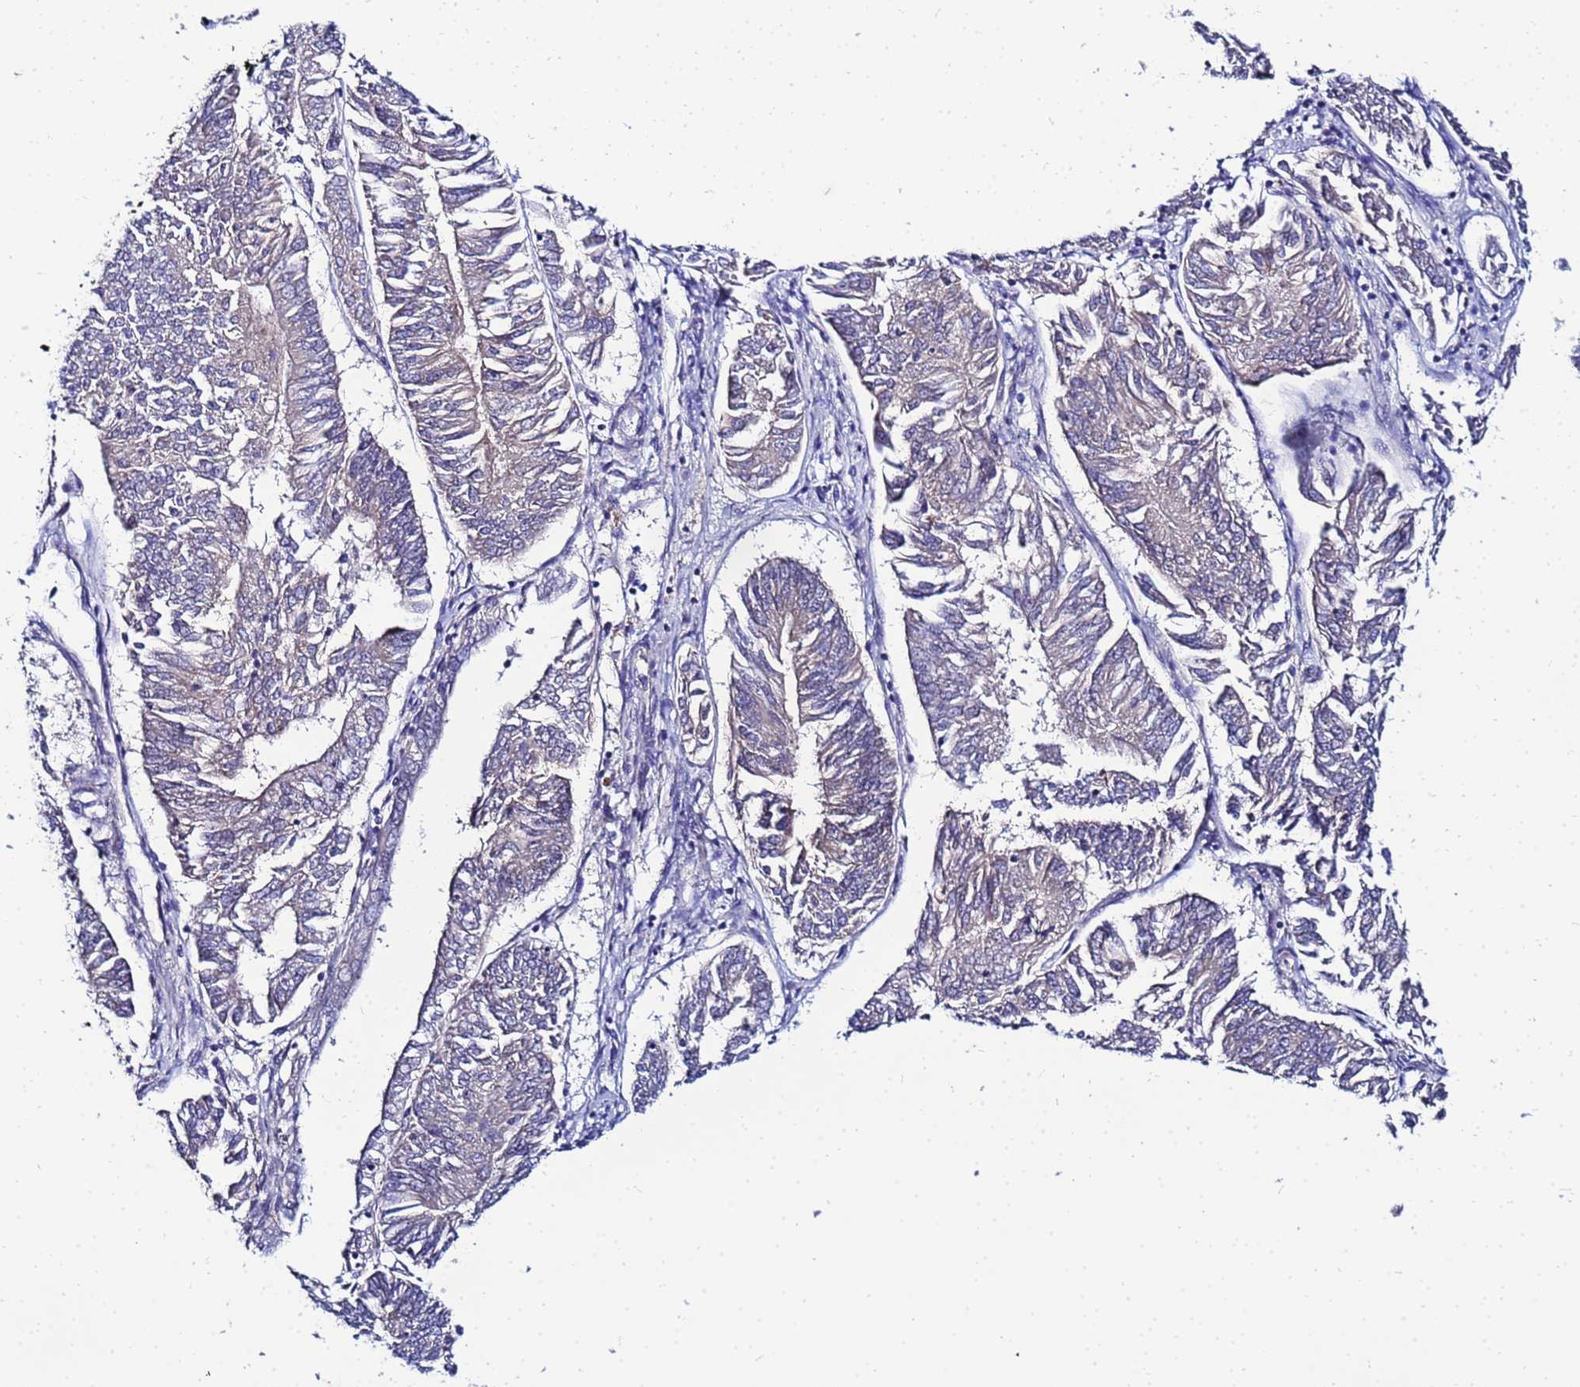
{"staining": {"intensity": "negative", "quantity": "none", "location": "none"}, "tissue": "endometrial cancer", "cell_type": "Tumor cells", "image_type": "cancer", "snomed": [{"axis": "morphology", "description": "Adenocarcinoma, NOS"}, {"axis": "topography", "description": "Endometrium"}], "caption": "An IHC image of adenocarcinoma (endometrial) is shown. There is no staining in tumor cells of adenocarcinoma (endometrial).", "gene": "FAHD2A", "patient": {"sex": "female", "age": 58}}